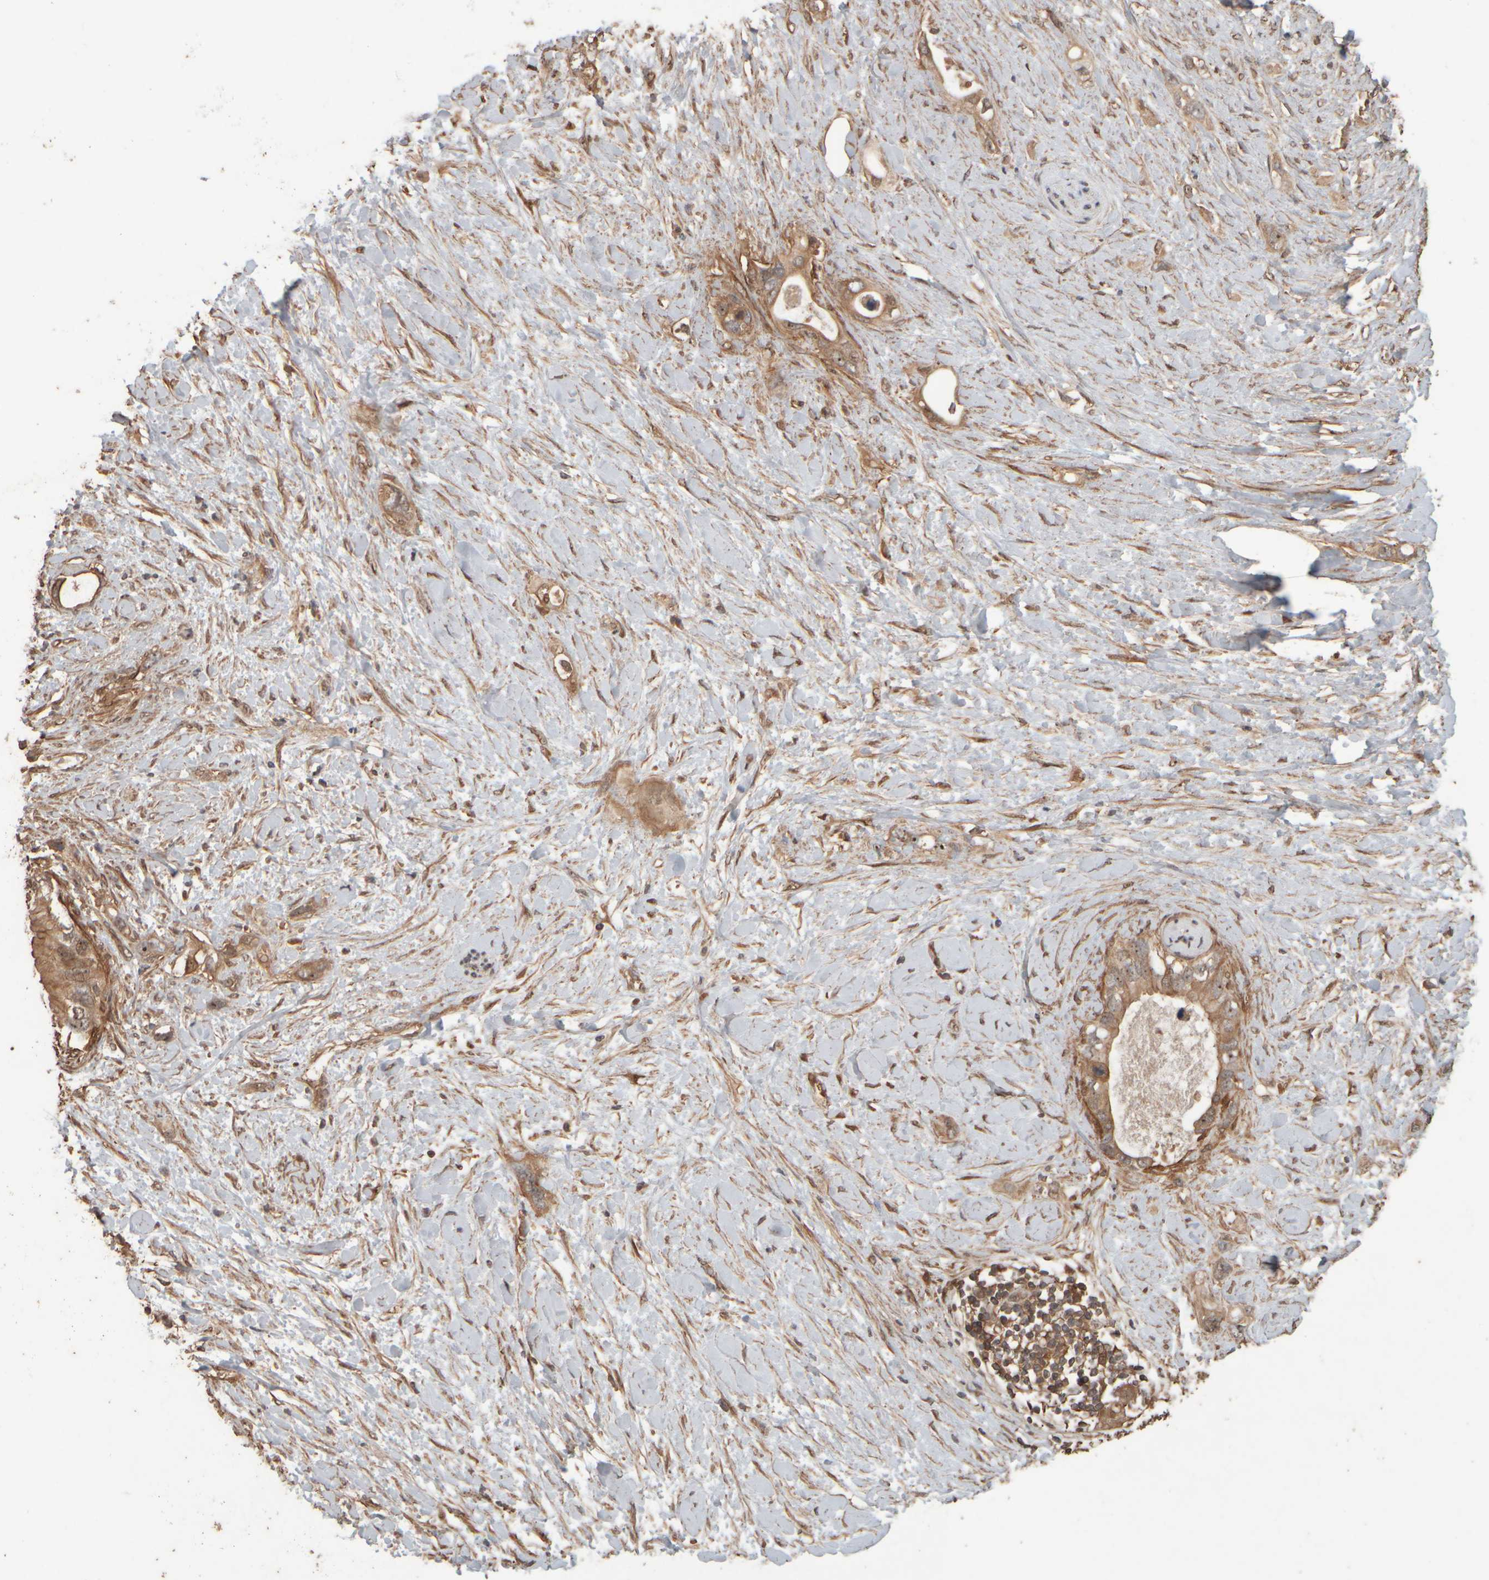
{"staining": {"intensity": "moderate", "quantity": ">75%", "location": "cytoplasmic/membranous,nuclear"}, "tissue": "pancreatic cancer", "cell_type": "Tumor cells", "image_type": "cancer", "snomed": [{"axis": "morphology", "description": "Adenocarcinoma, NOS"}, {"axis": "topography", "description": "Pancreas"}], "caption": "Moderate cytoplasmic/membranous and nuclear protein staining is seen in approximately >75% of tumor cells in pancreatic adenocarcinoma.", "gene": "SPHK1", "patient": {"sex": "female", "age": 56}}